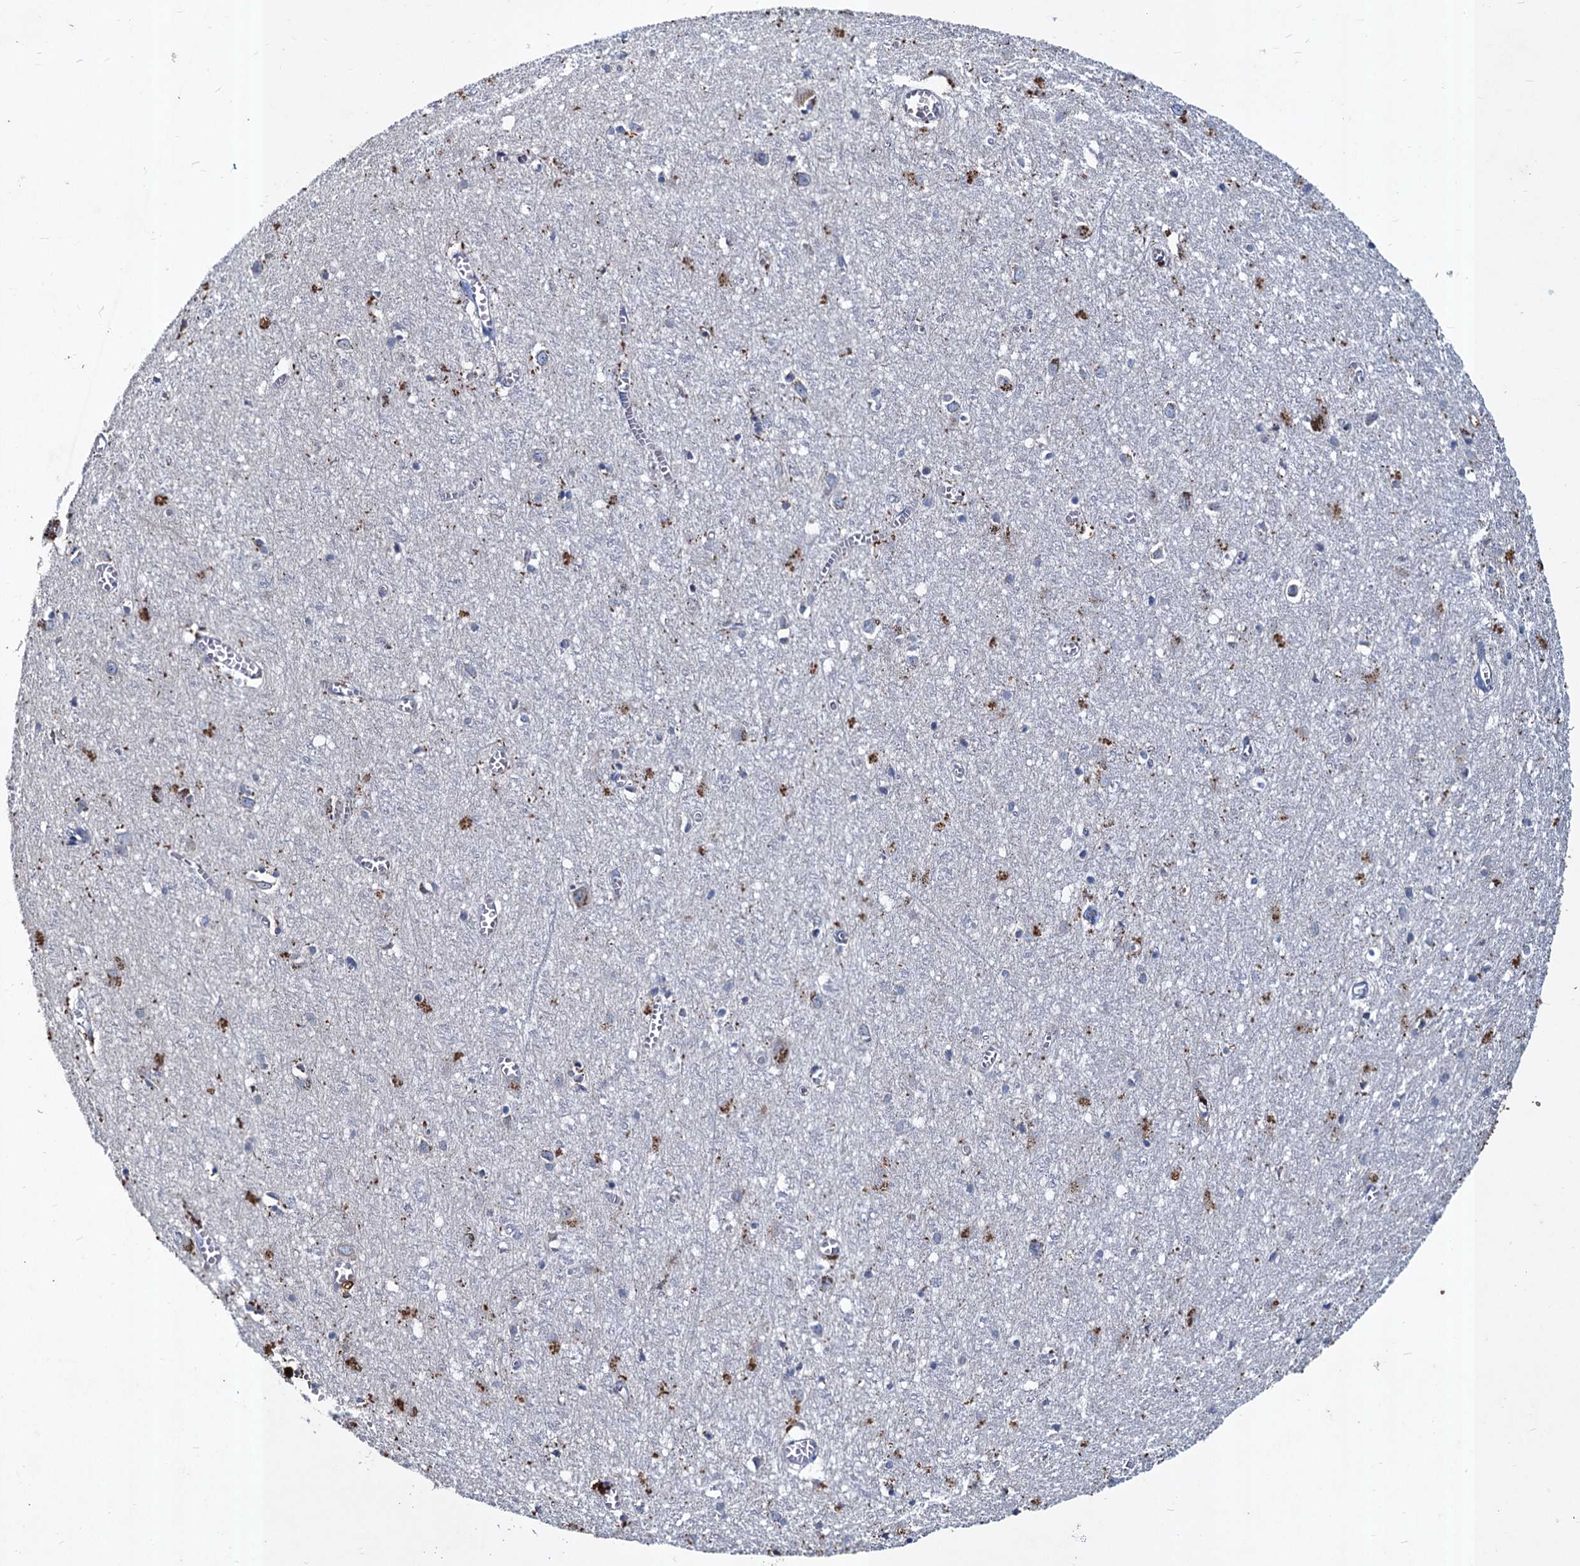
{"staining": {"intensity": "negative", "quantity": "none", "location": "none"}, "tissue": "cerebral cortex", "cell_type": "Endothelial cells", "image_type": "normal", "snomed": [{"axis": "morphology", "description": "Normal tissue, NOS"}, {"axis": "topography", "description": "Cerebral cortex"}], "caption": "DAB (3,3'-diaminobenzidine) immunohistochemical staining of normal cerebral cortex shows no significant expression in endothelial cells.", "gene": "TMX2", "patient": {"sex": "female", "age": 64}}